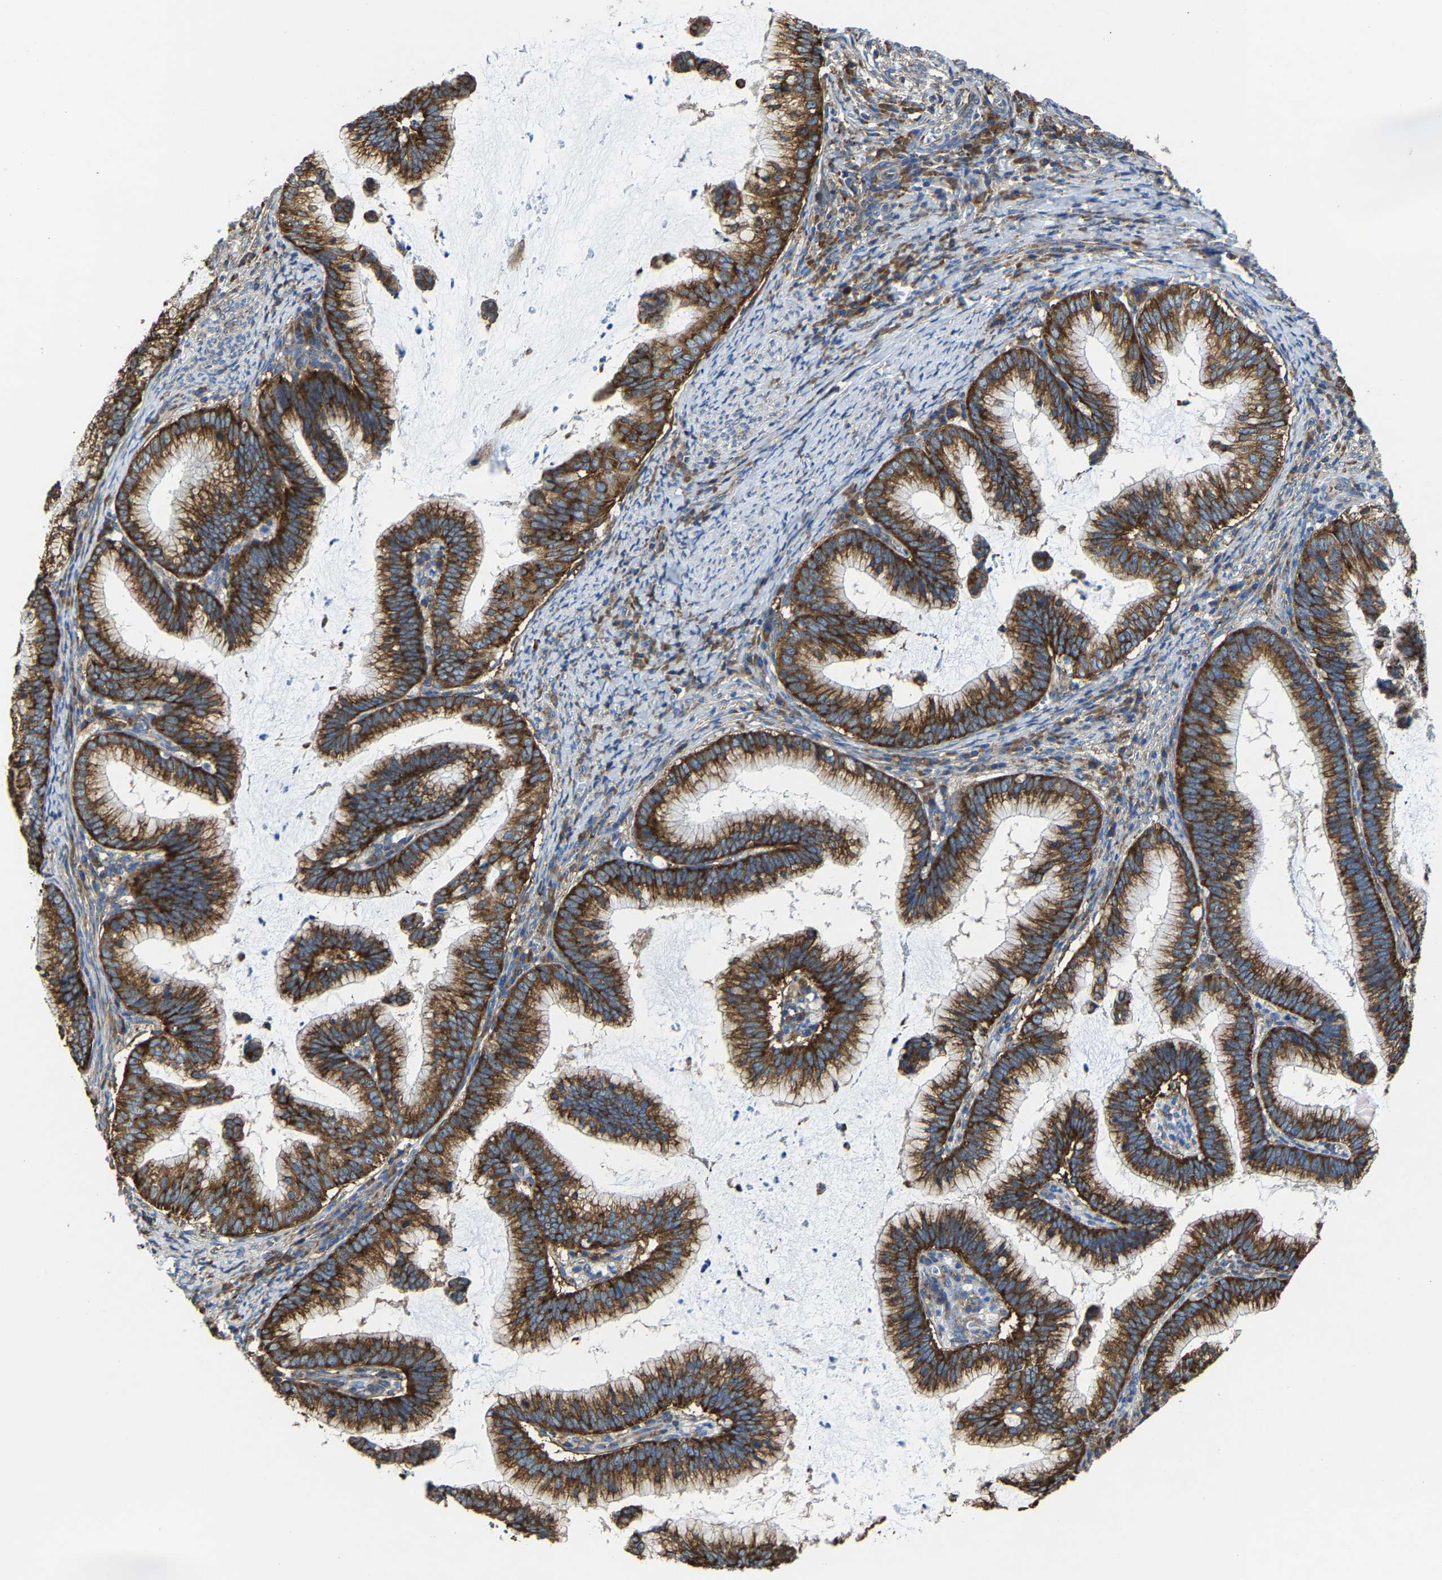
{"staining": {"intensity": "strong", "quantity": ">75%", "location": "cytoplasmic/membranous"}, "tissue": "cervical cancer", "cell_type": "Tumor cells", "image_type": "cancer", "snomed": [{"axis": "morphology", "description": "Adenocarcinoma, NOS"}, {"axis": "topography", "description": "Cervix"}], "caption": "Strong cytoplasmic/membranous positivity for a protein is identified in approximately >75% of tumor cells of cervical cancer using immunohistochemistry (IHC).", "gene": "G3BP2", "patient": {"sex": "female", "age": 36}}